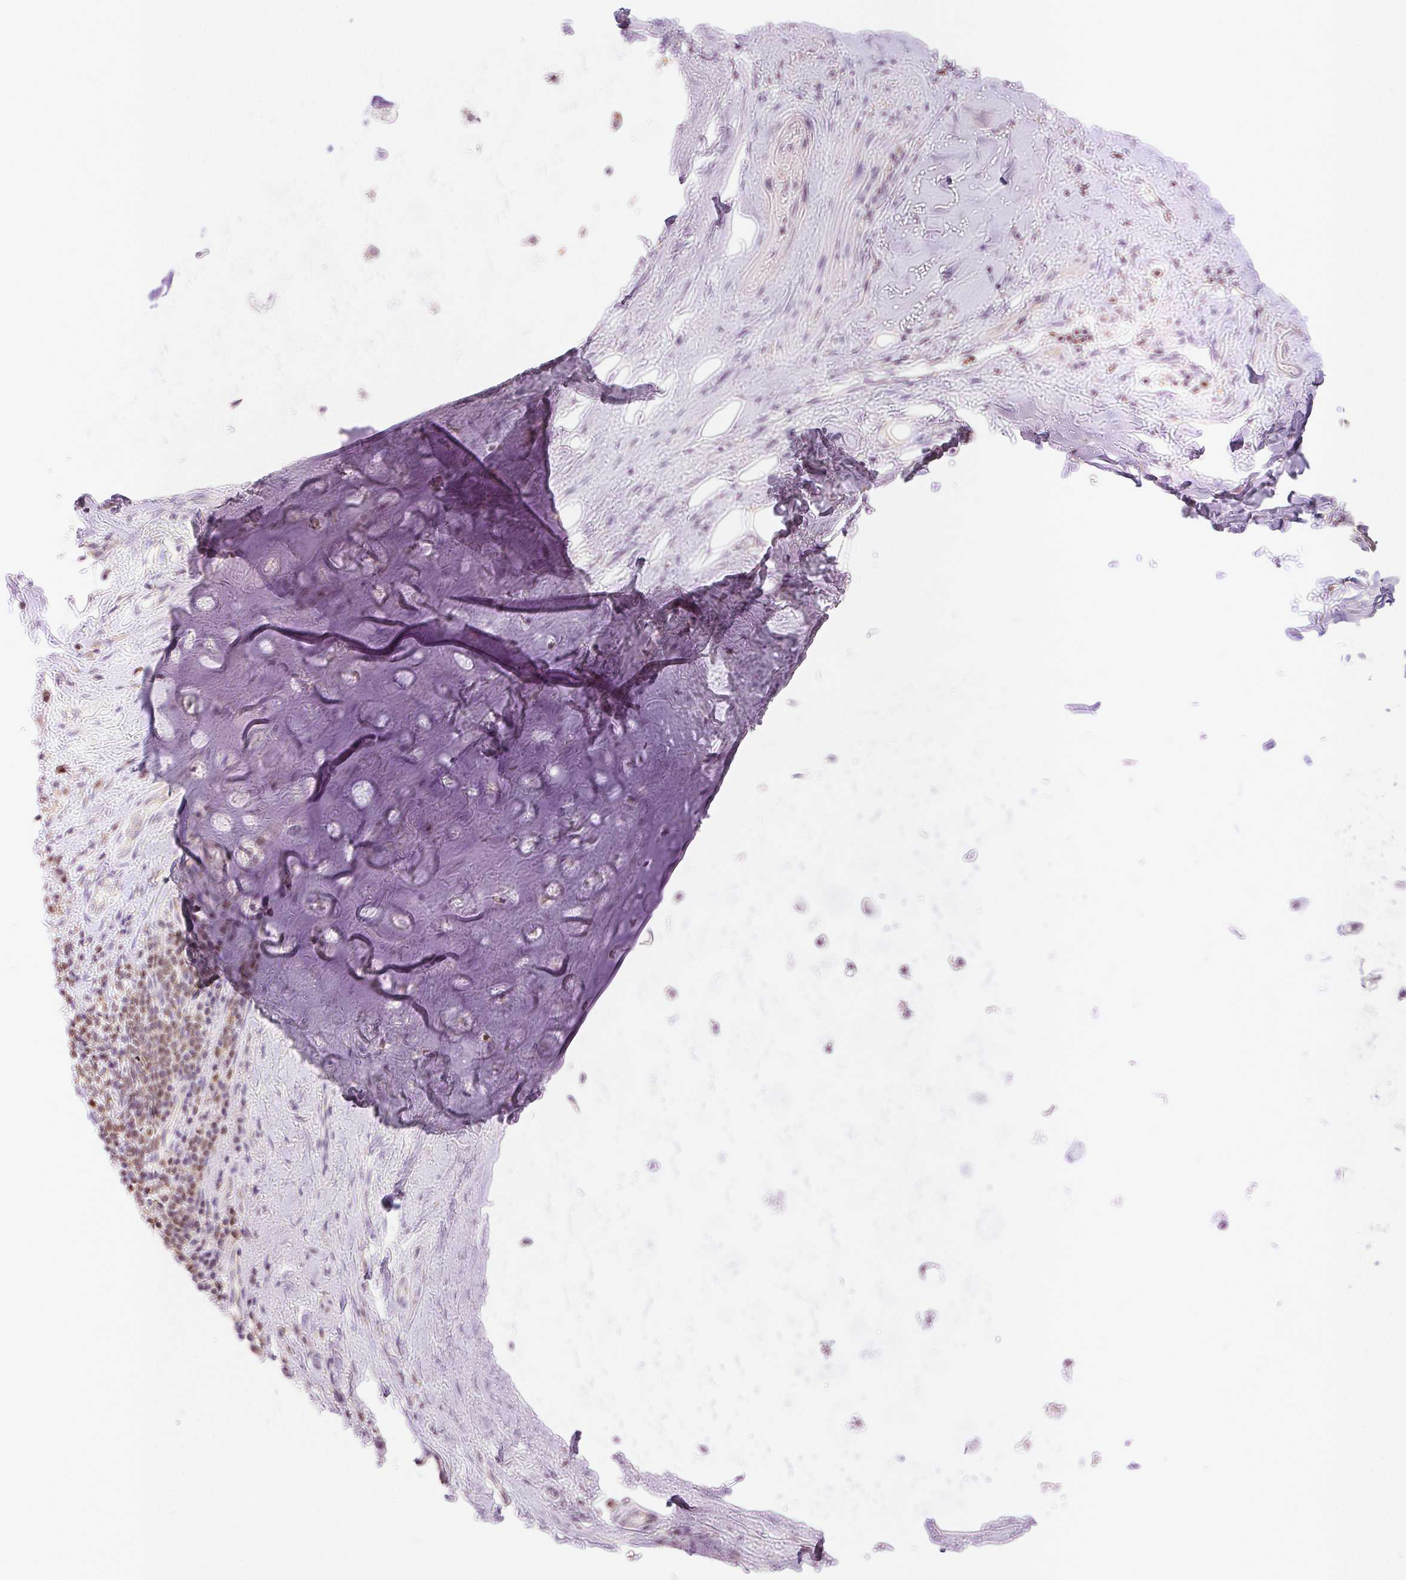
{"staining": {"intensity": "weak", "quantity": "25%-75%", "location": "nuclear"}, "tissue": "soft tissue", "cell_type": "Chondrocytes", "image_type": "normal", "snomed": [{"axis": "morphology", "description": "Normal tissue, NOS"}, {"axis": "topography", "description": "Cartilage tissue"}, {"axis": "topography", "description": "Bronchus"}], "caption": "Soft tissue stained for a protein (brown) shows weak nuclear positive positivity in approximately 25%-75% of chondrocytes.", "gene": "POU2F2", "patient": {"sex": "male", "age": 64}}